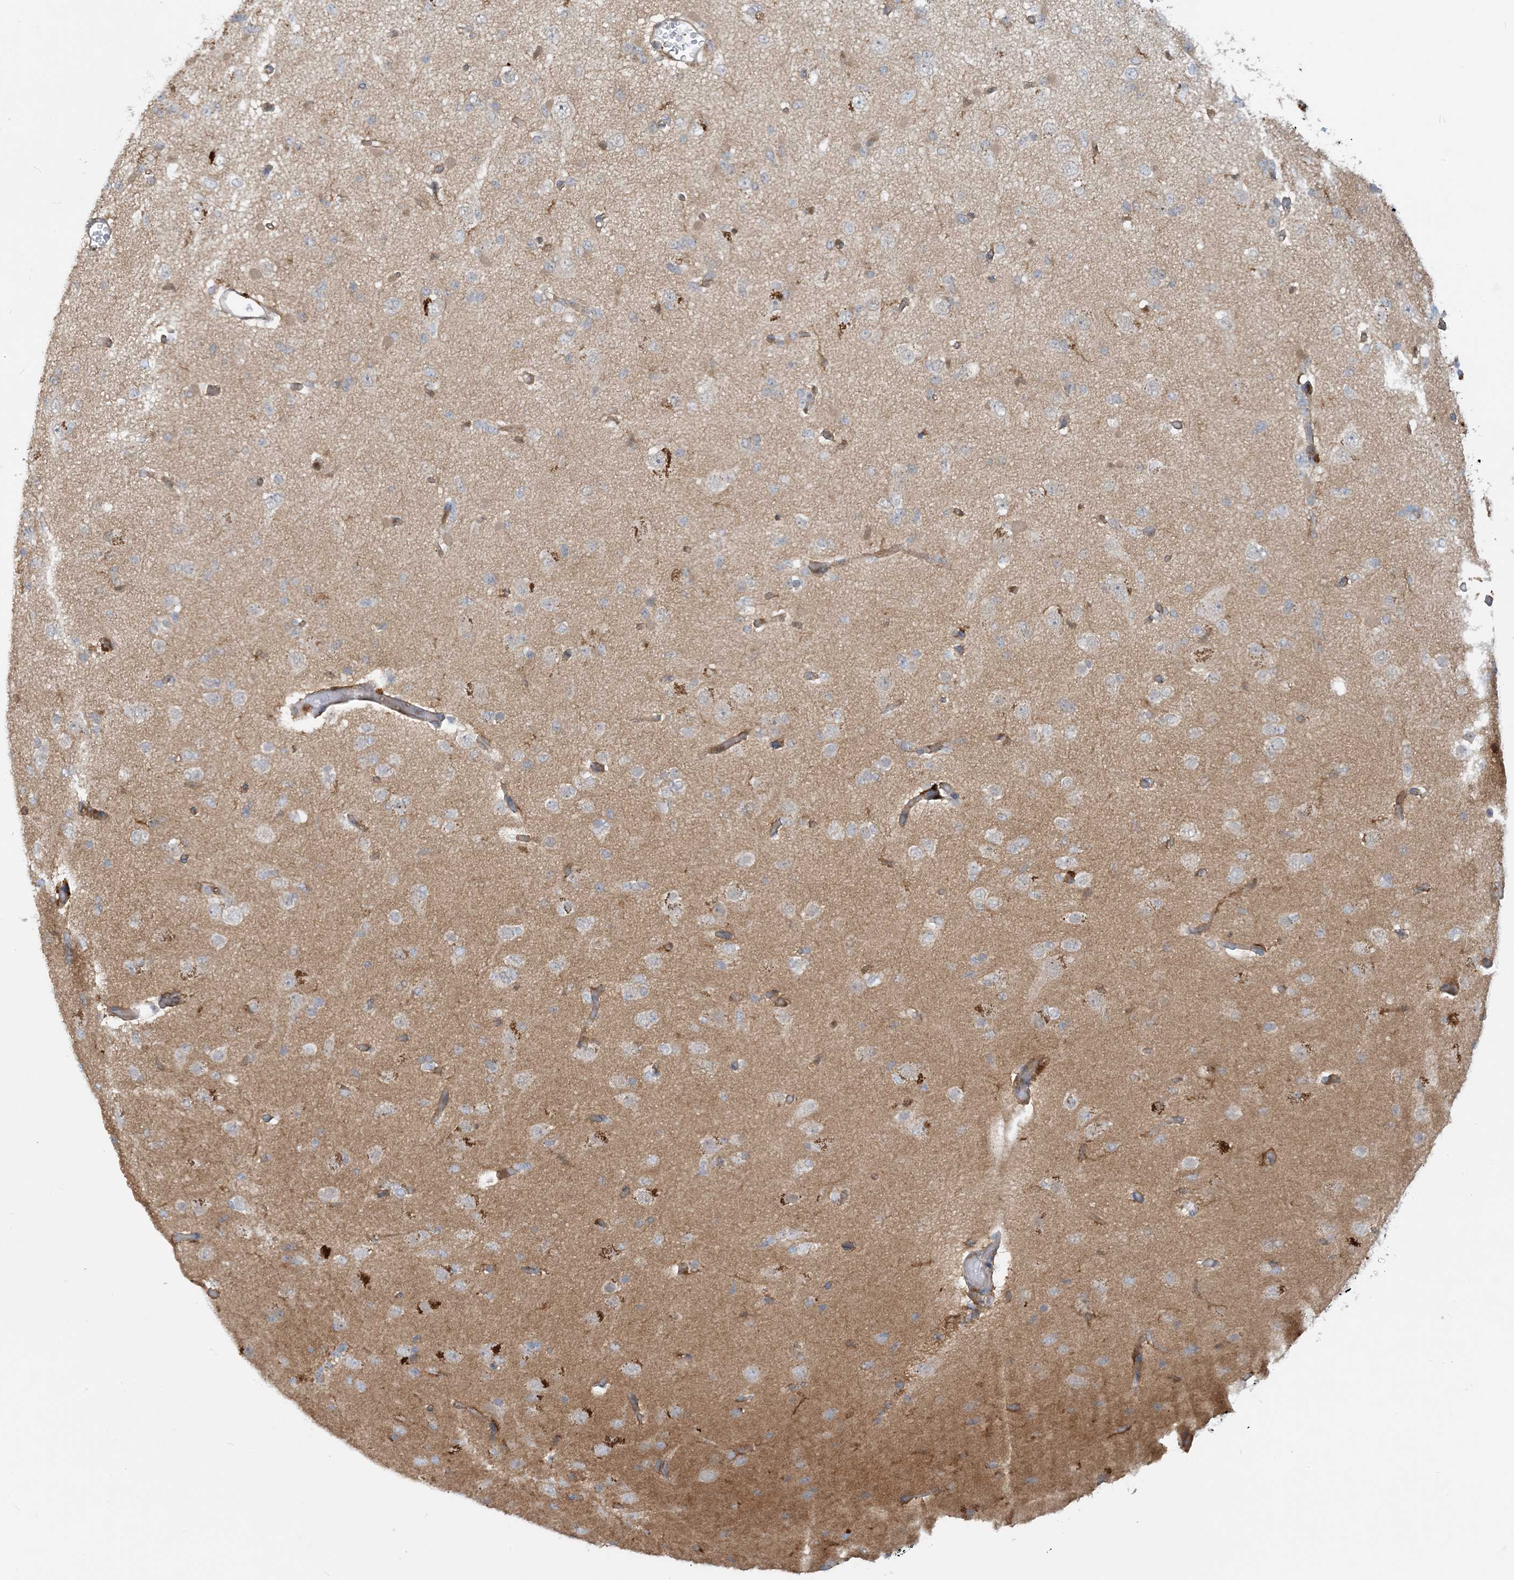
{"staining": {"intensity": "negative", "quantity": "none", "location": "none"}, "tissue": "glioma", "cell_type": "Tumor cells", "image_type": "cancer", "snomed": [{"axis": "morphology", "description": "Glioma, malignant, Low grade"}, {"axis": "topography", "description": "Brain"}], "caption": "Human glioma stained for a protein using immunohistochemistry (IHC) reveals no staining in tumor cells.", "gene": "SFMBT2", "patient": {"sex": "female", "age": 22}}